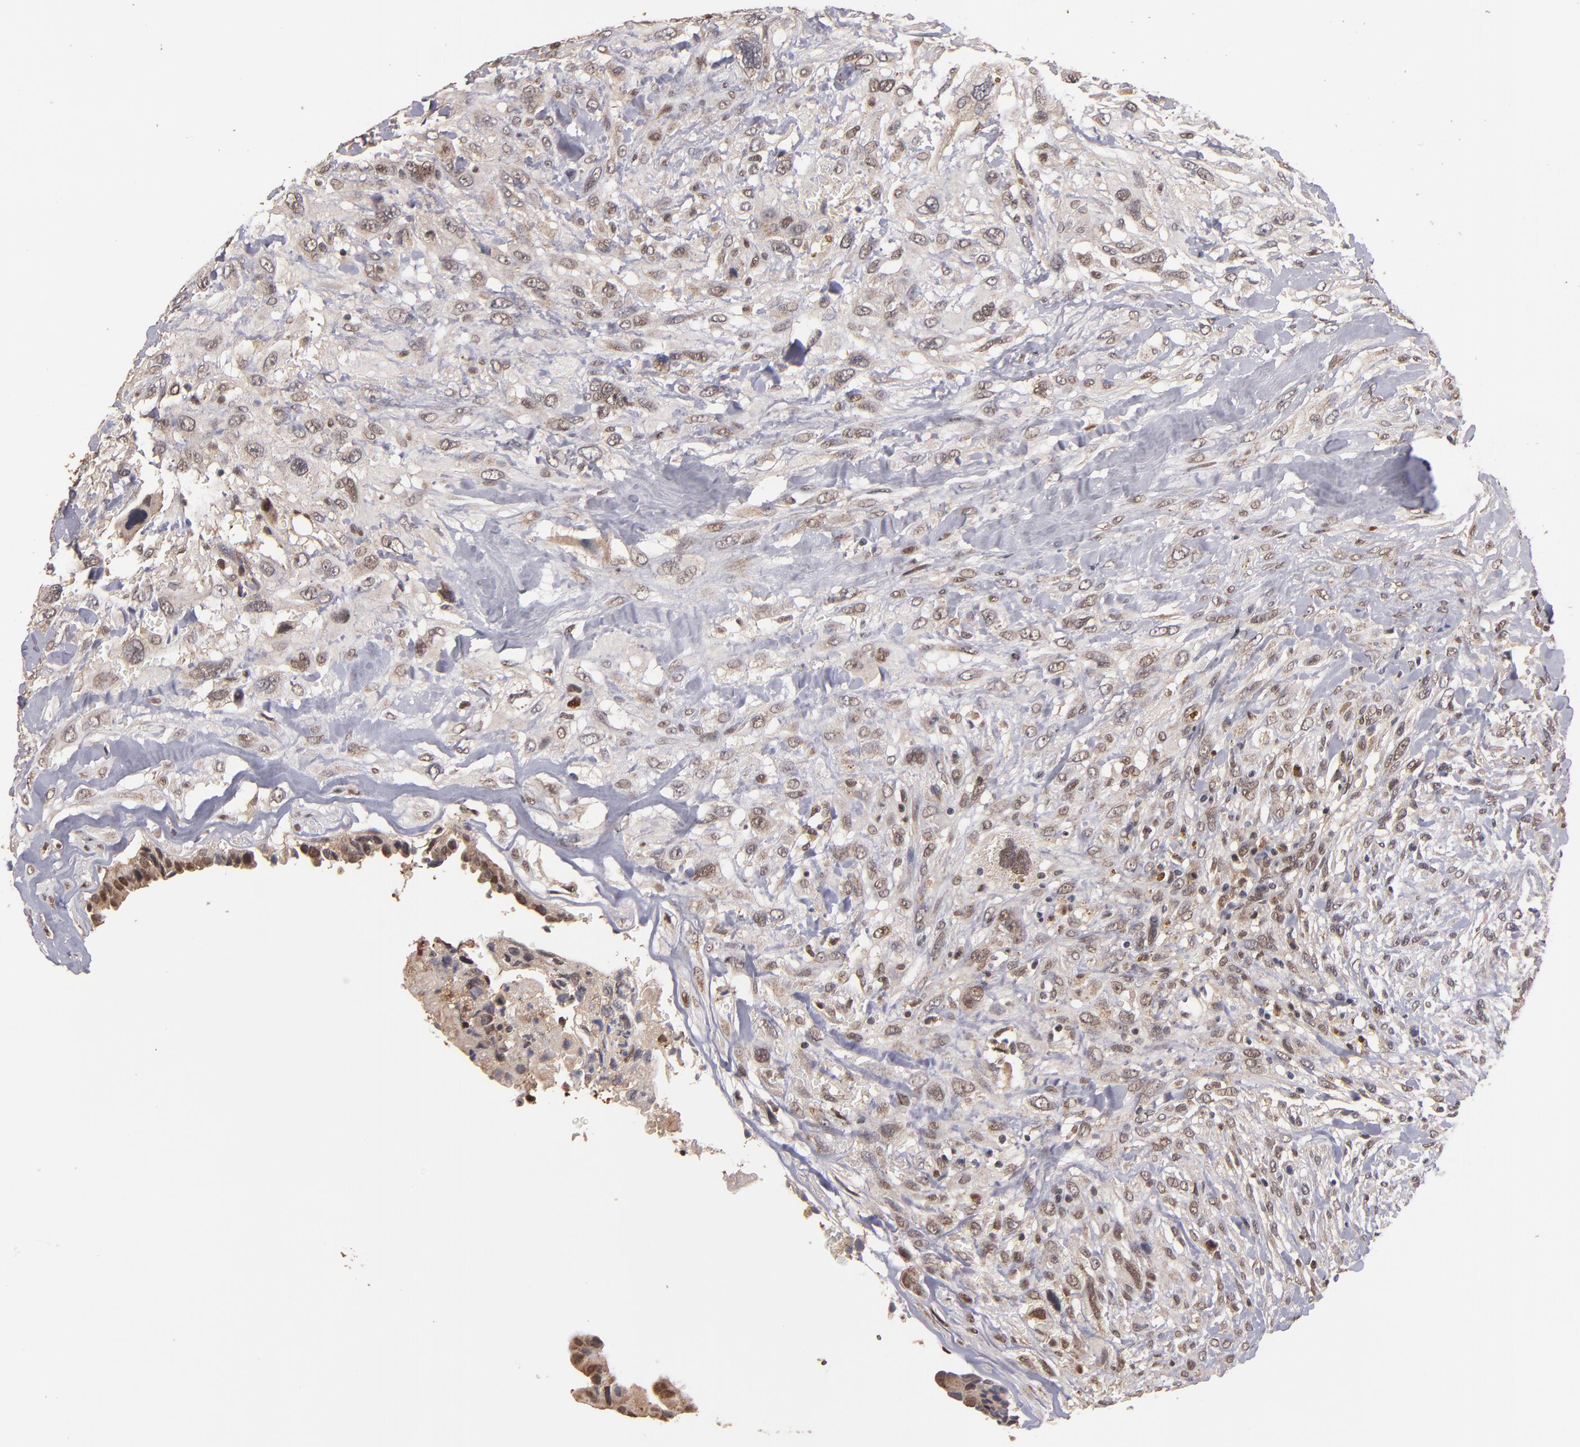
{"staining": {"intensity": "weak", "quantity": "25%-75%", "location": "nuclear"}, "tissue": "breast cancer", "cell_type": "Tumor cells", "image_type": "cancer", "snomed": [{"axis": "morphology", "description": "Neoplasm, malignant, NOS"}, {"axis": "topography", "description": "Breast"}], "caption": "An IHC photomicrograph of neoplastic tissue is shown. Protein staining in brown highlights weak nuclear positivity in neoplasm (malignant) (breast) within tumor cells.", "gene": "EAPP", "patient": {"sex": "female", "age": 50}}